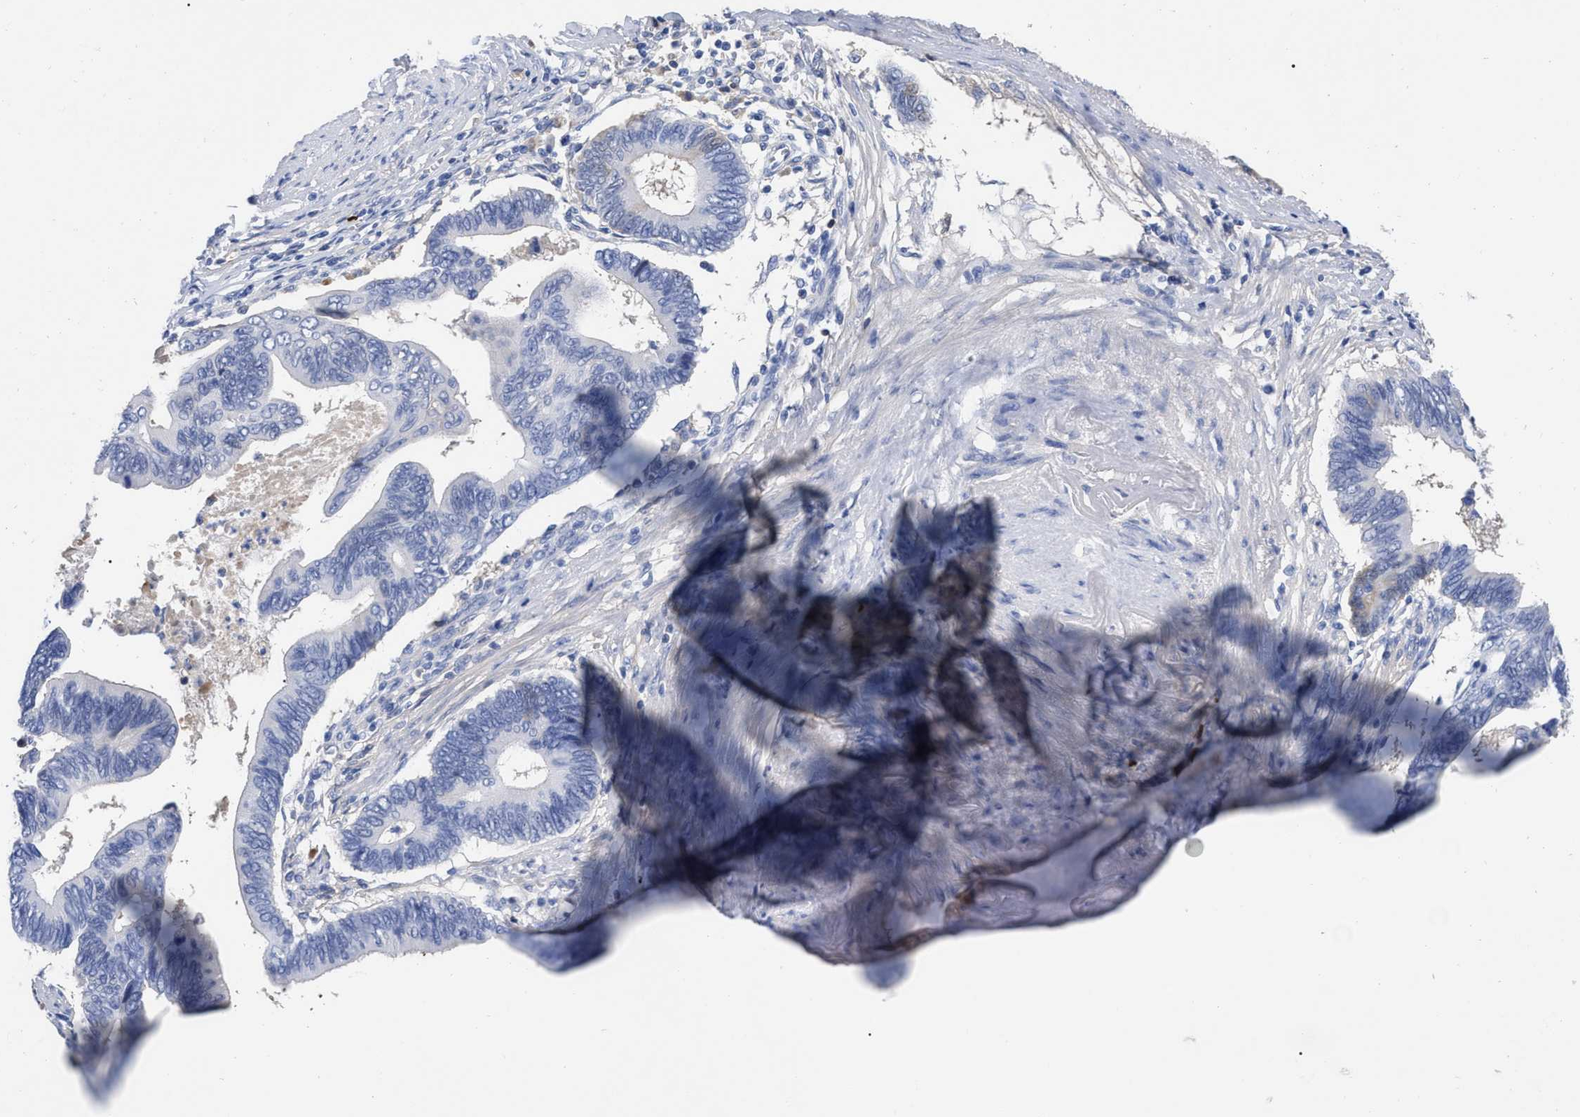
{"staining": {"intensity": "negative", "quantity": "none", "location": "none"}, "tissue": "pancreatic cancer", "cell_type": "Tumor cells", "image_type": "cancer", "snomed": [{"axis": "morphology", "description": "Adenocarcinoma, NOS"}, {"axis": "topography", "description": "Pancreas"}], "caption": "Tumor cells show no significant staining in adenocarcinoma (pancreatic).", "gene": "IGHV5-51", "patient": {"sex": "female", "age": 70}}